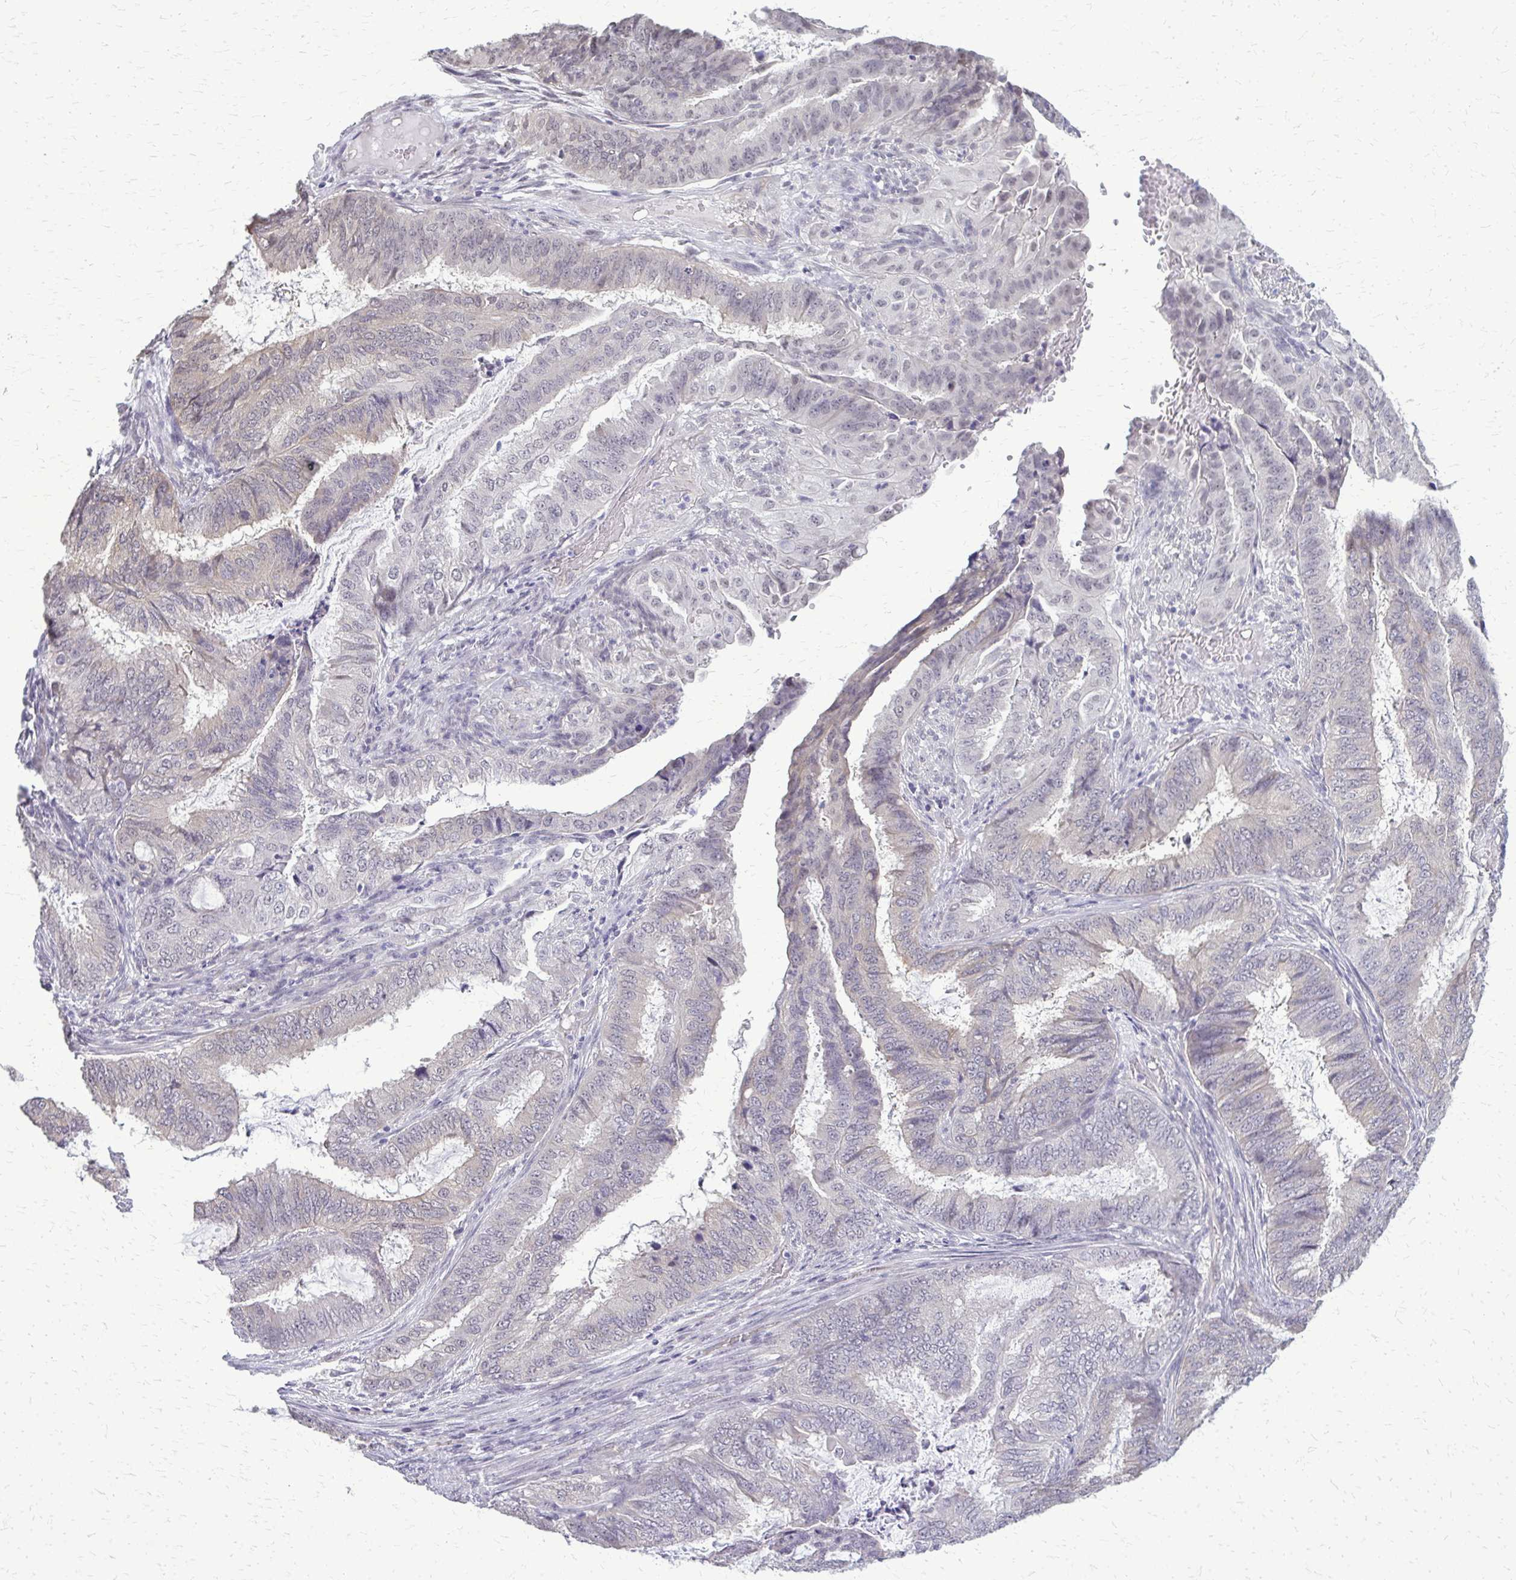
{"staining": {"intensity": "negative", "quantity": "none", "location": "none"}, "tissue": "endometrial cancer", "cell_type": "Tumor cells", "image_type": "cancer", "snomed": [{"axis": "morphology", "description": "Adenocarcinoma, NOS"}, {"axis": "topography", "description": "Endometrium"}], "caption": "Tumor cells are negative for protein expression in human adenocarcinoma (endometrial). (DAB (3,3'-diaminobenzidine) immunohistochemistry (IHC) with hematoxylin counter stain).", "gene": "PLCB1", "patient": {"sex": "female", "age": 51}}